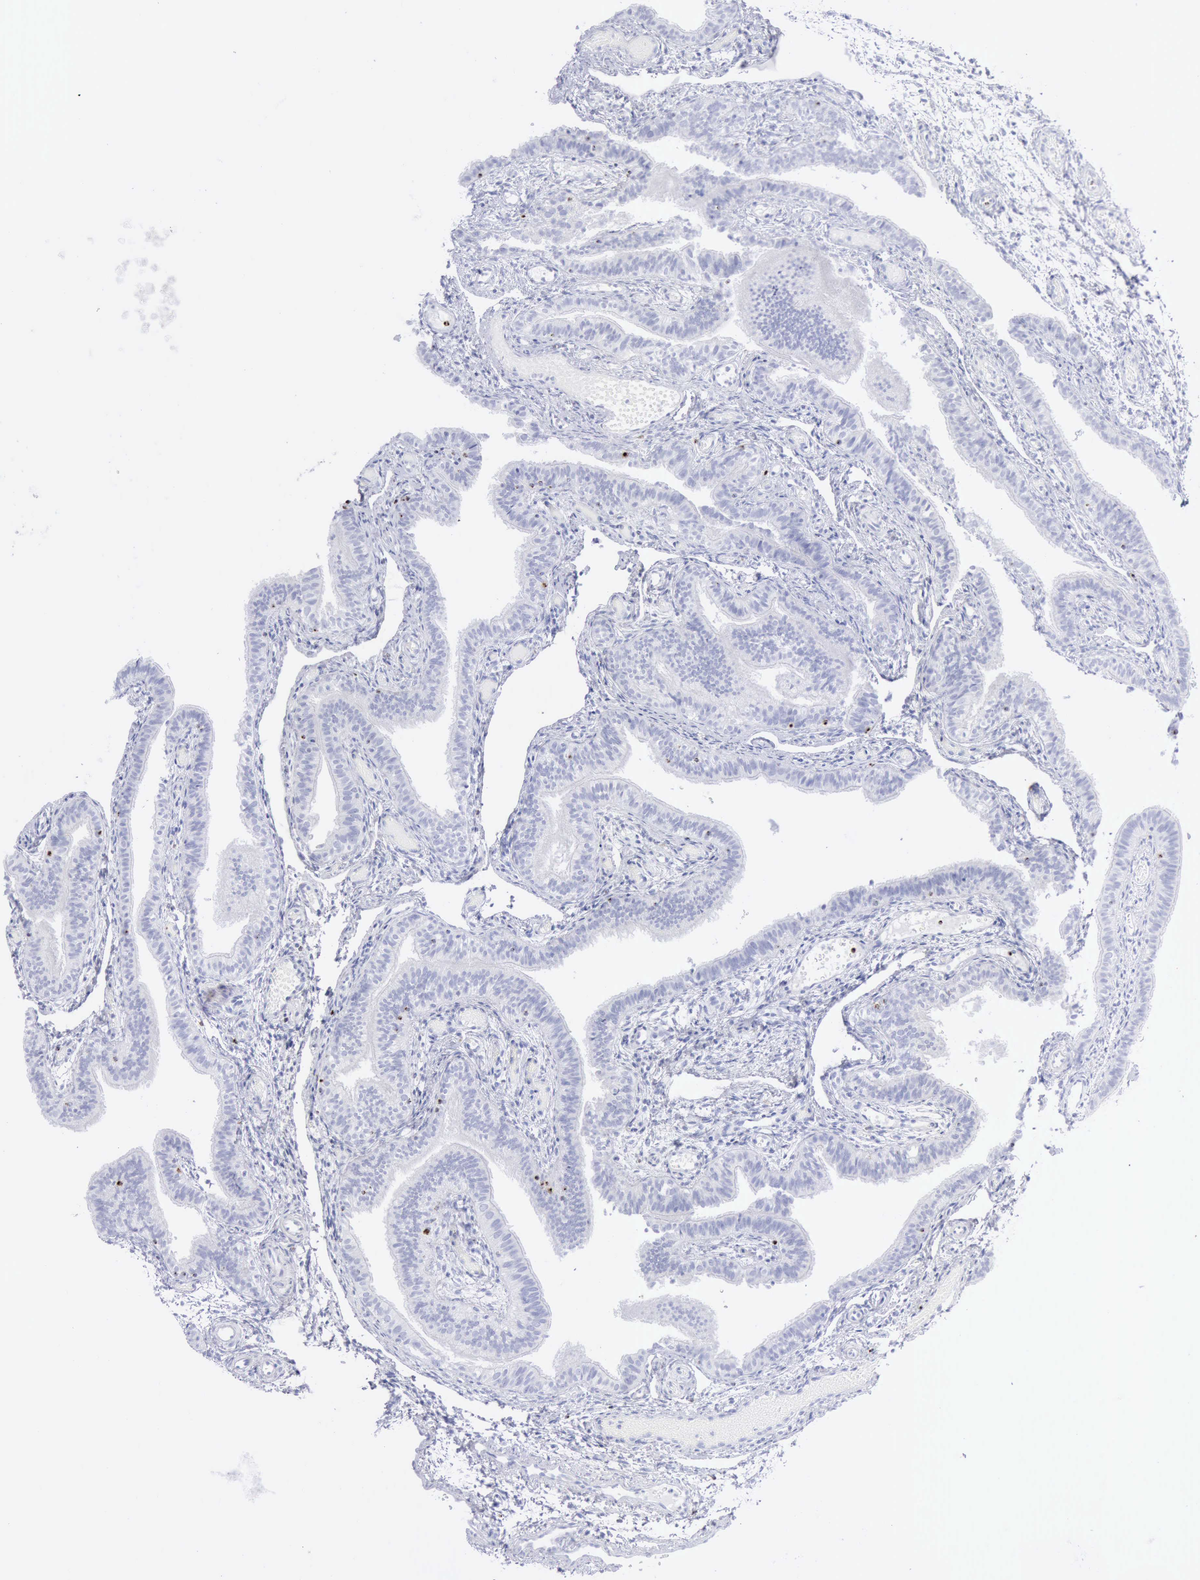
{"staining": {"intensity": "negative", "quantity": "none", "location": "none"}, "tissue": "fallopian tube", "cell_type": "Glandular cells", "image_type": "normal", "snomed": [{"axis": "morphology", "description": "Normal tissue, NOS"}, {"axis": "morphology", "description": "Dermoid, NOS"}, {"axis": "topography", "description": "Fallopian tube"}], "caption": "The photomicrograph reveals no significant expression in glandular cells of fallopian tube. The staining is performed using DAB brown chromogen with nuclei counter-stained in using hematoxylin.", "gene": "GZMB", "patient": {"sex": "female", "age": 33}}